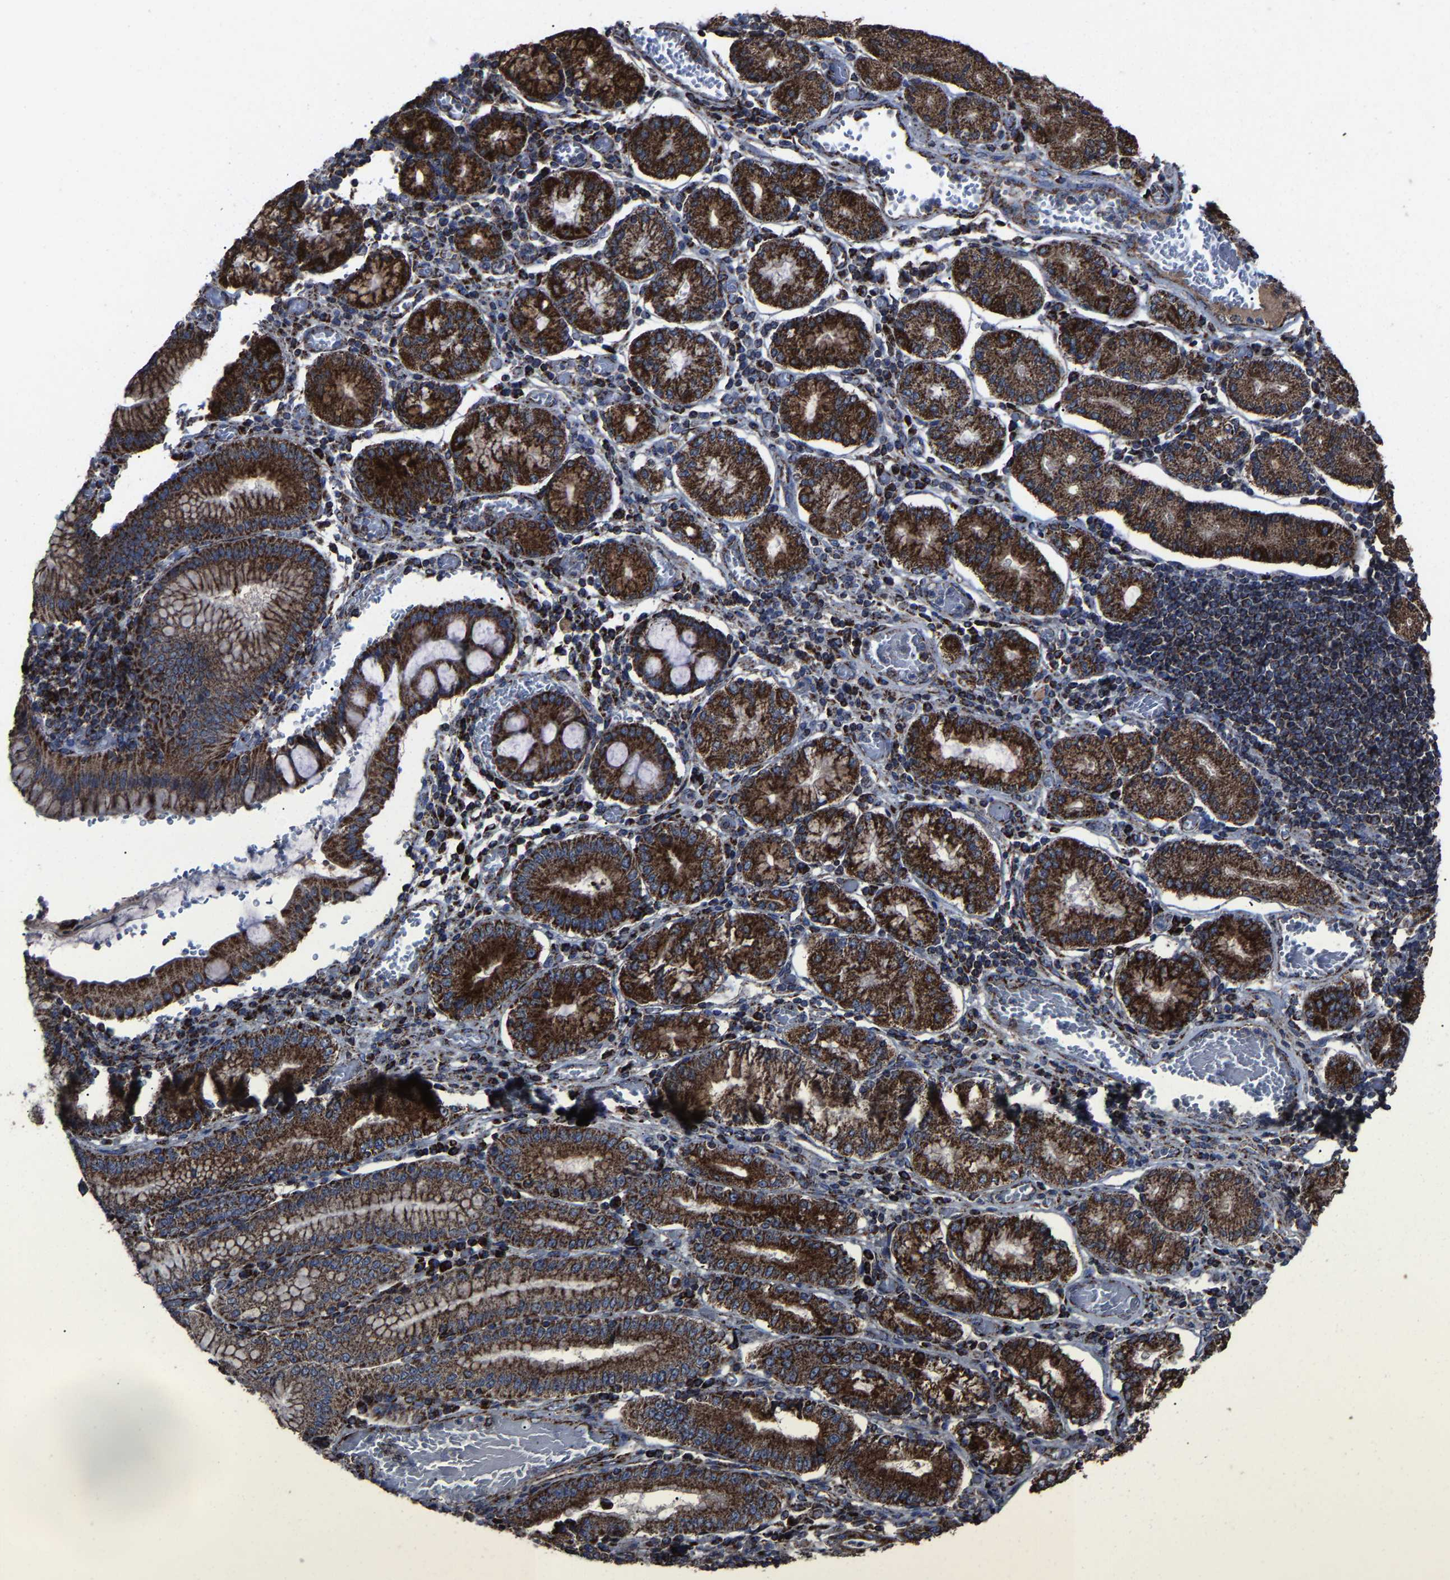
{"staining": {"intensity": "strong", "quantity": ">75%", "location": "cytoplasmic/membranous"}, "tissue": "stomach cancer", "cell_type": "Tumor cells", "image_type": "cancer", "snomed": [{"axis": "morphology", "description": "Adenocarcinoma, NOS"}, {"axis": "topography", "description": "Stomach"}], "caption": "Immunohistochemical staining of adenocarcinoma (stomach) demonstrates strong cytoplasmic/membranous protein staining in about >75% of tumor cells.", "gene": "NDUFV3", "patient": {"sex": "female", "age": 73}}